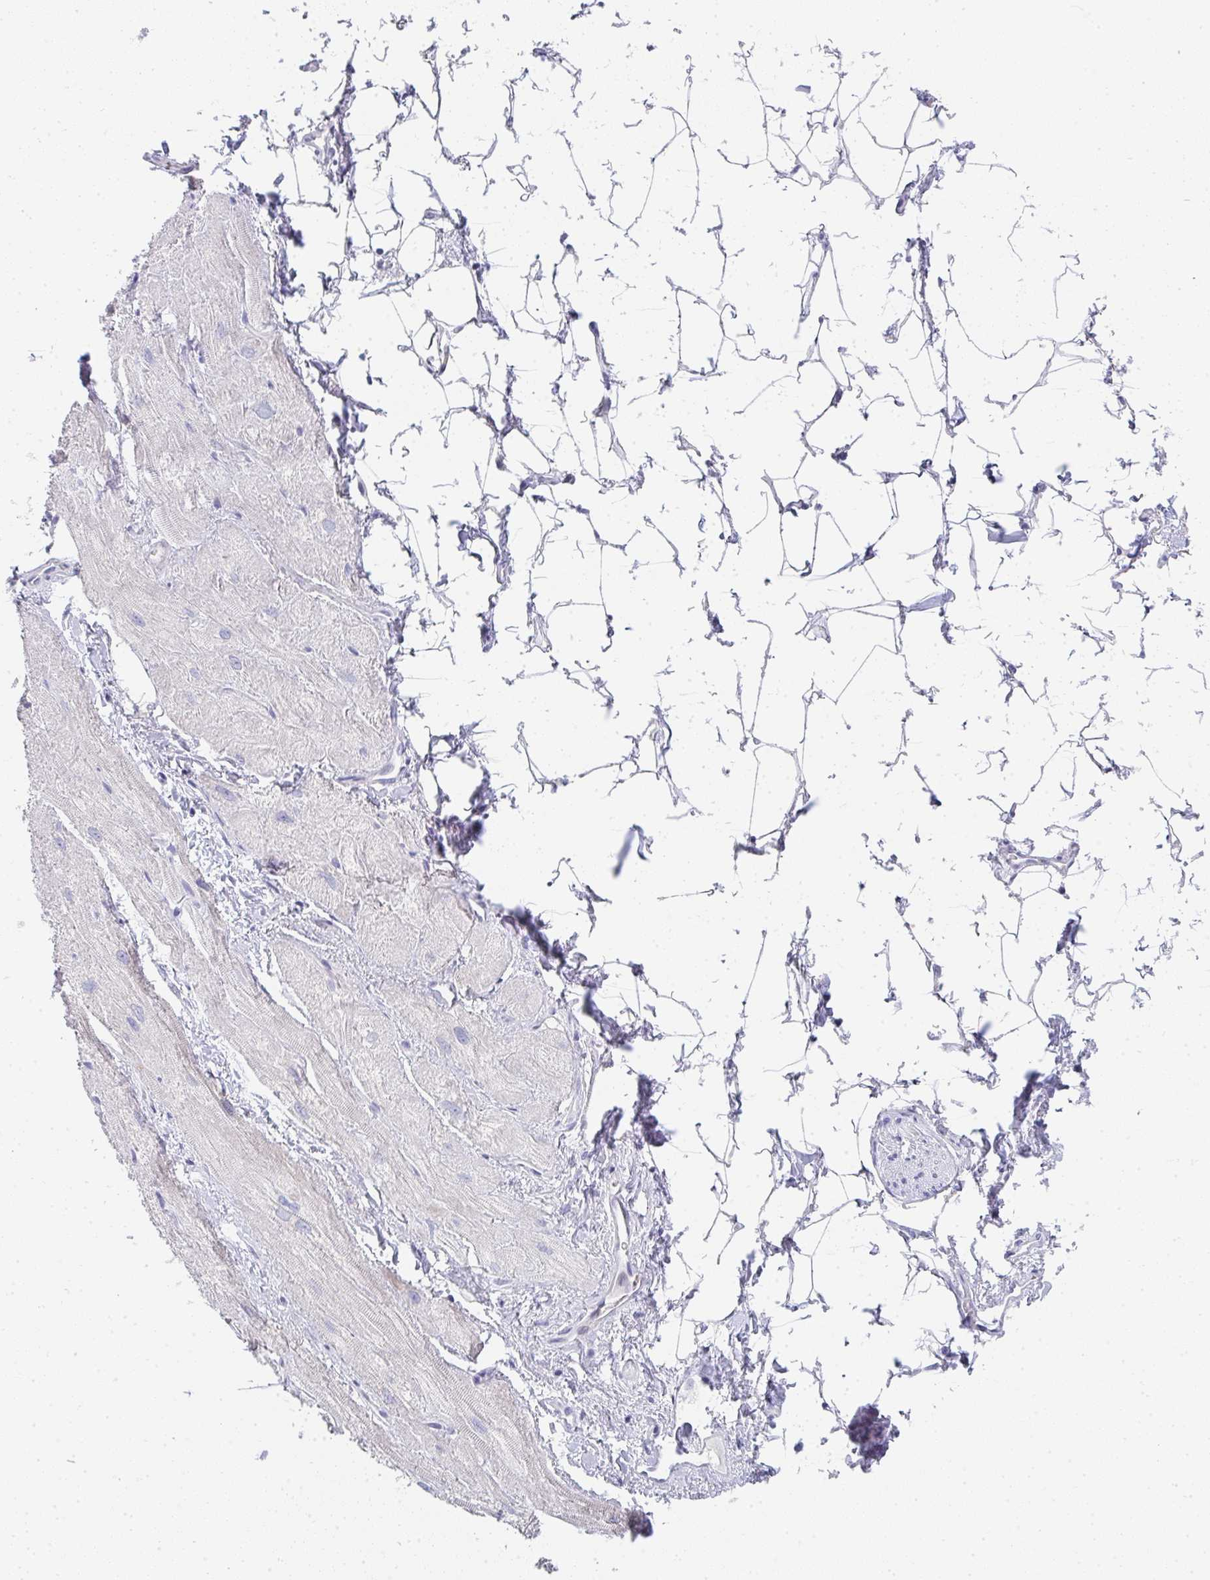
{"staining": {"intensity": "moderate", "quantity": "<25%", "location": "cytoplasmic/membranous"}, "tissue": "heart muscle", "cell_type": "Cardiomyocytes", "image_type": "normal", "snomed": [{"axis": "morphology", "description": "Normal tissue, NOS"}, {"axis": "topography", "description": "Heart"}], "caption": "An immunohistochemistry histopathology image of unremarkable tissue is shown. Protein staining in brown shows moderate cytoplasmic/membranous positivity in heart muscle within cardiomyocytes. (DAB IHC, brown staining for protein, blue staining for nuclei).", "gene": "NEU2", "patient": {"sex": "male", "age": 62}}